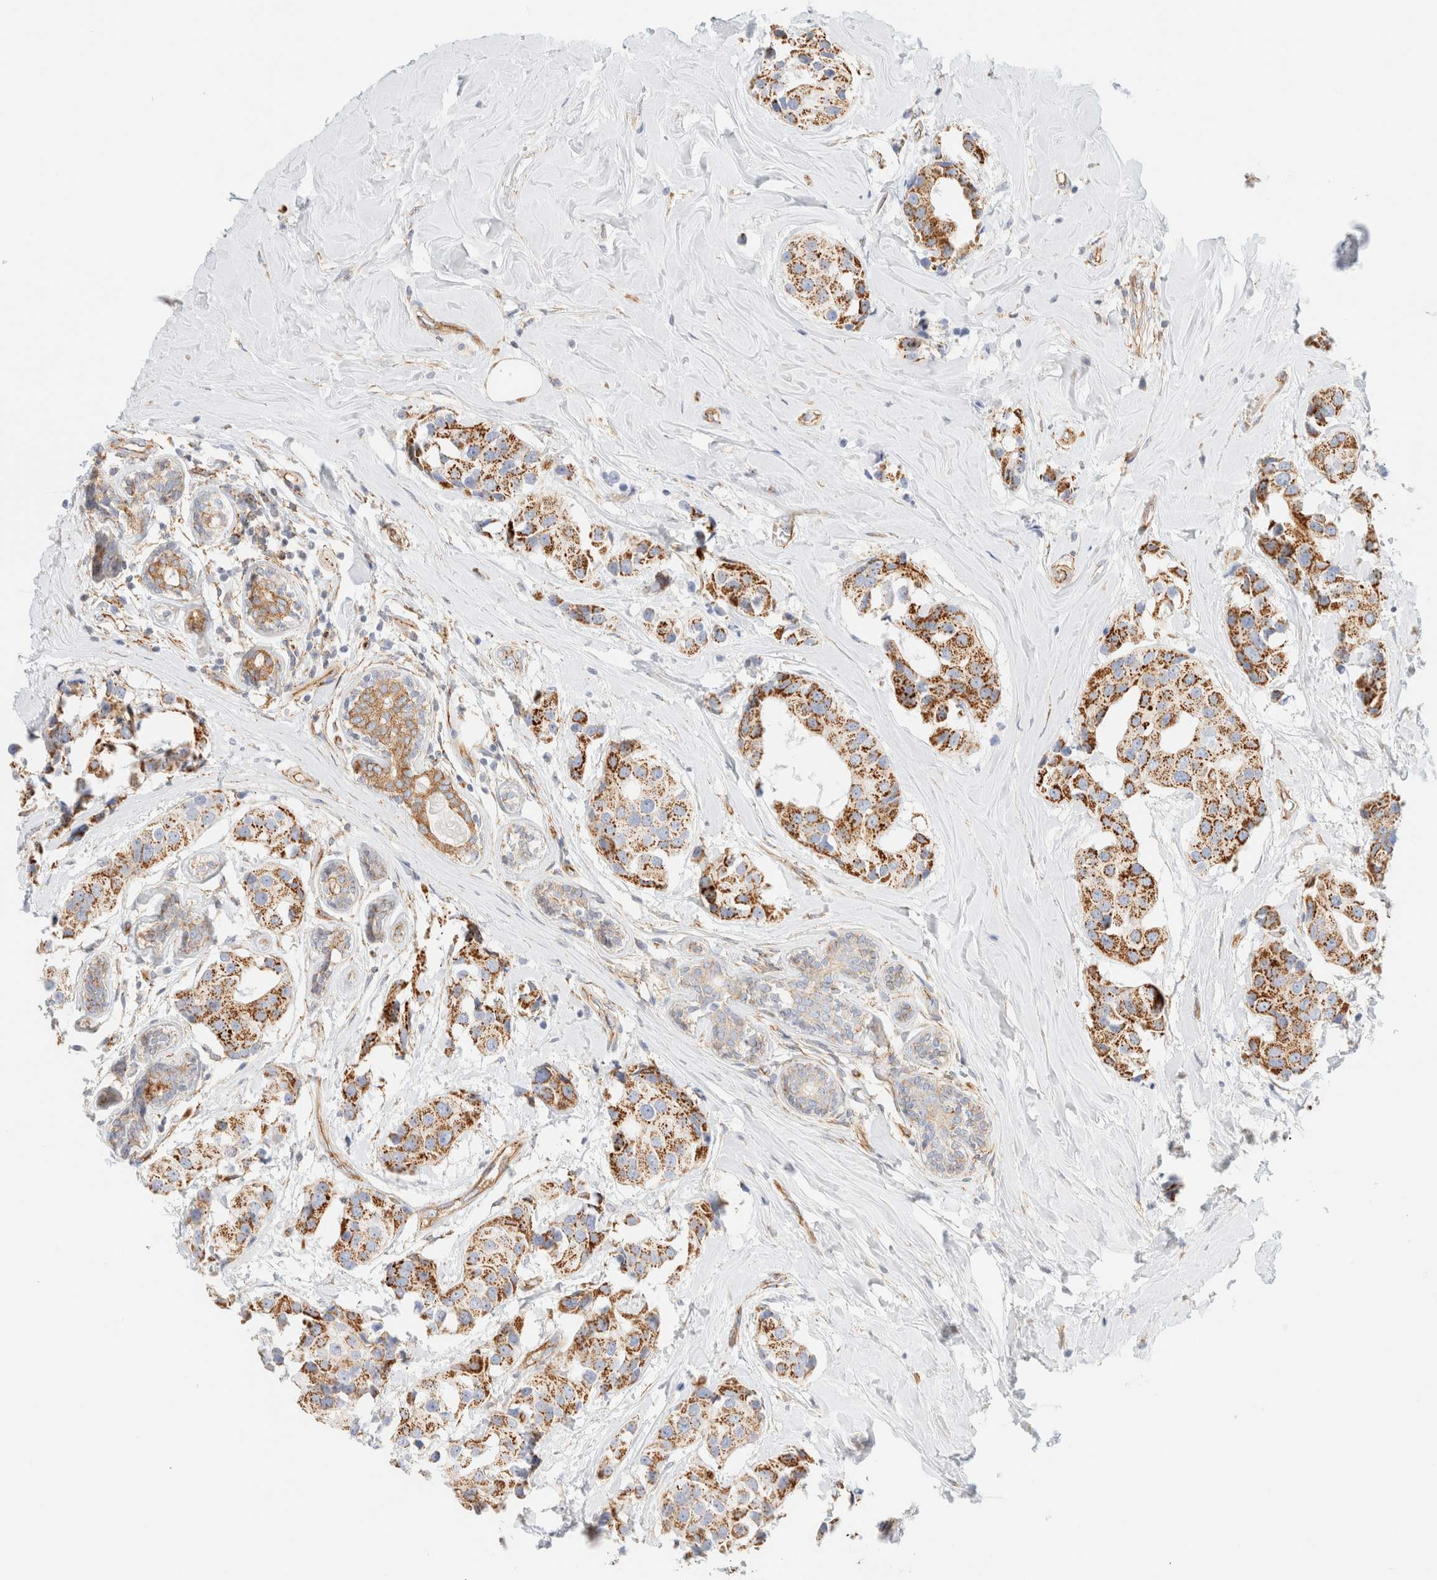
{"staining": {"intensity": "moderate", "quantity": ">75%", "location": "cytoplasmic/membranous"}, "tissue": "breast cancer", "cell_type": "Tumor cells", "image_type": "cancer", "snomed": [{"axis": "morphology", "description": "Normal tissue, NOS"}, {"axis": "morphology", "description": "Duct carcinoma"}, {"axis": "topography", "description": "Breast"}], "caption": "A histopathology image of human breast intraductal carcinoma stained for a protein exhibits moderate cytoplasmic/membranous brown staining in tumor cells.", "gene": "CYB5R4", "patient": {"sex": "female", "age": 39}}